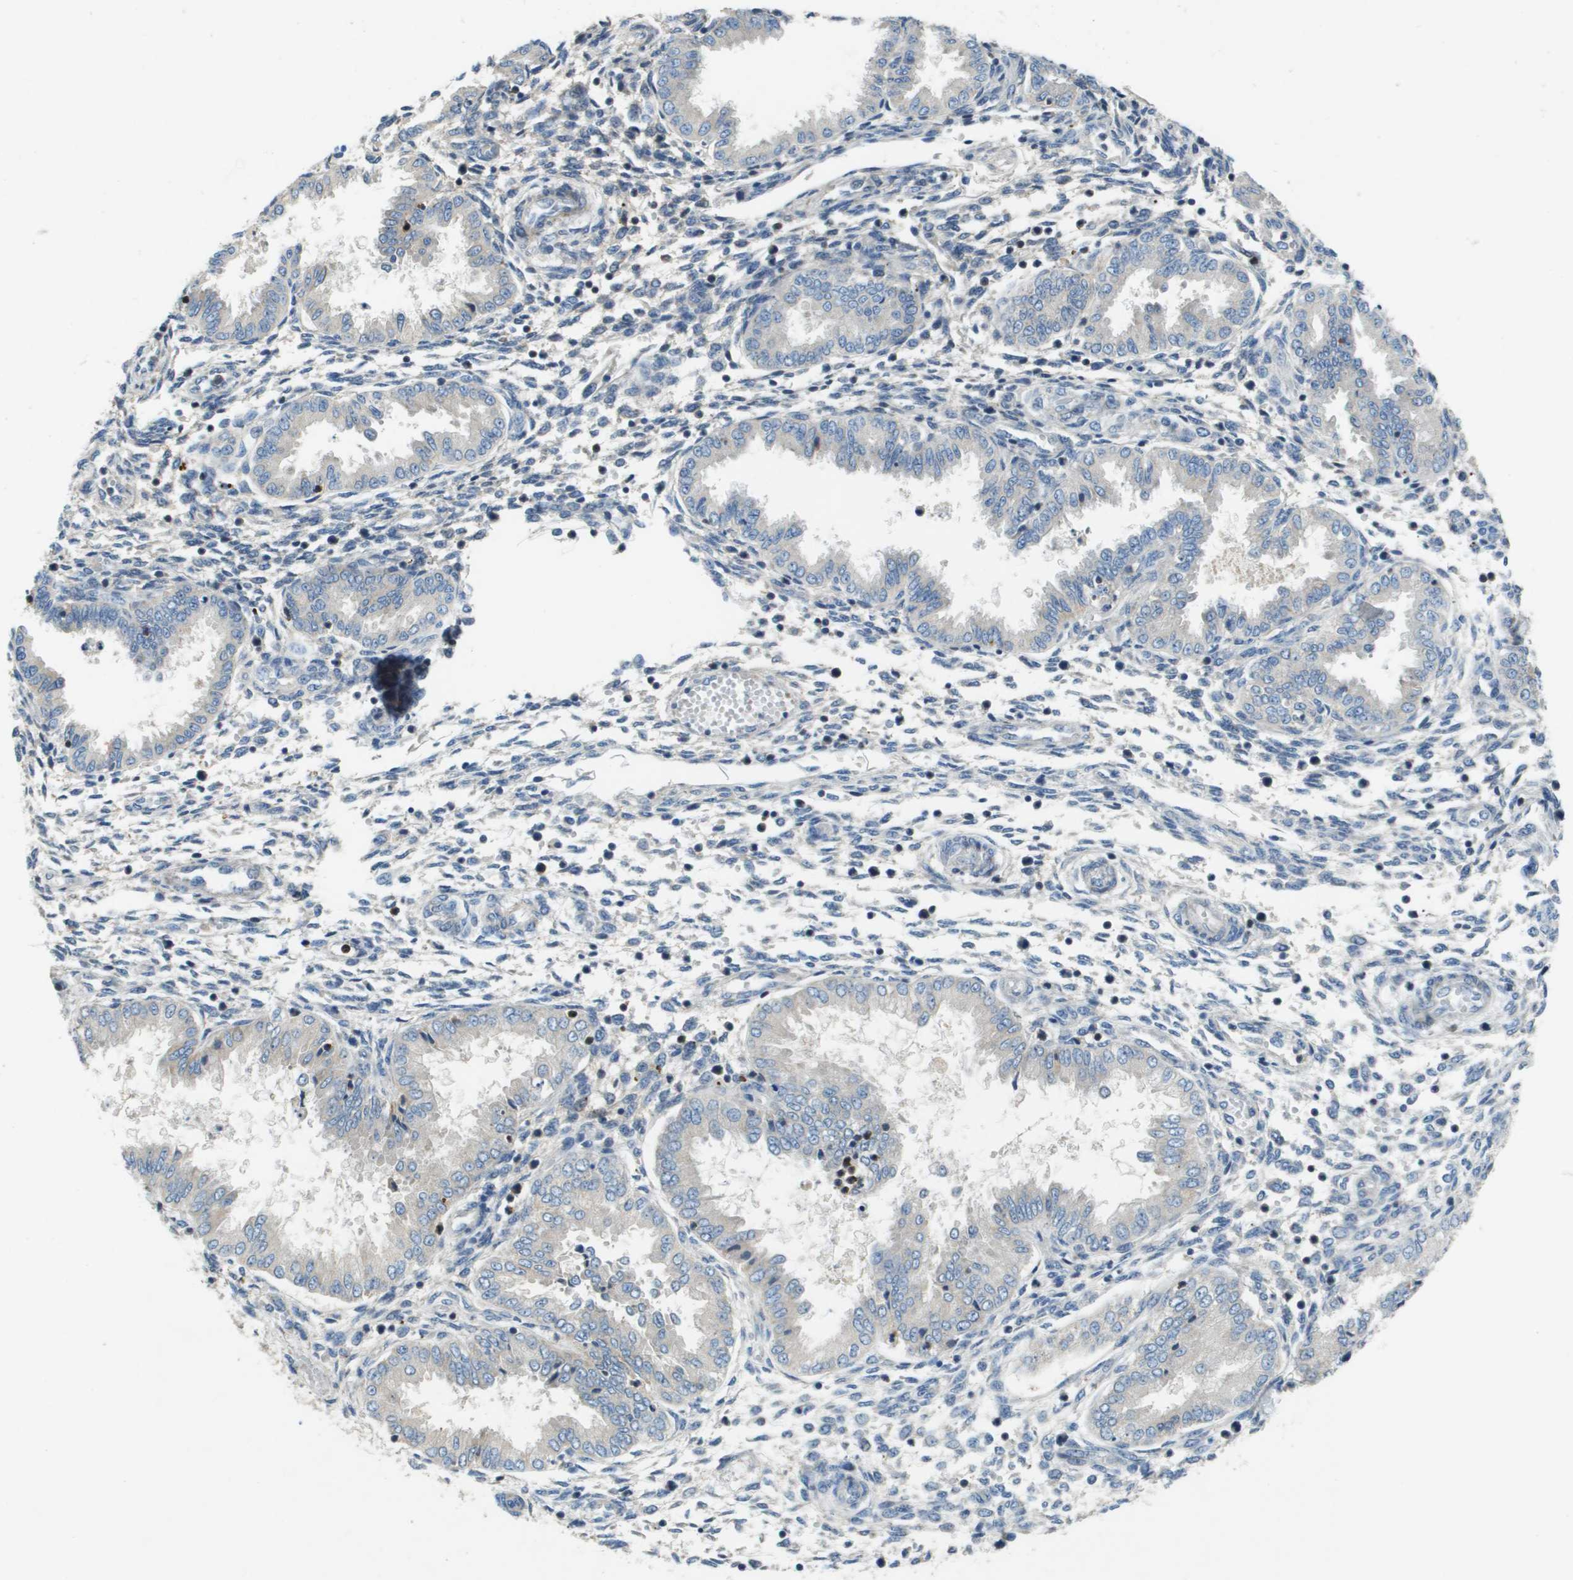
{"staining": {"intensity": "negative", "quantity": "none", "location": "none"}, "tissue": "endometrium", "cell_type": "Cells in endometrial stroma", "image_type": "normal", "snomed": [{"axis": "morphology", "description": "Normal tissue, NOS"}, {"axis": "topography", "description": "Endometrium"}], "caption": "High power microscopy image of an IHC image of normal endometrium, revealing no significant expression in cells in endometrial stroma.", "gene": "SCN4B", "patient": {"sex": "female", "age": 33}}